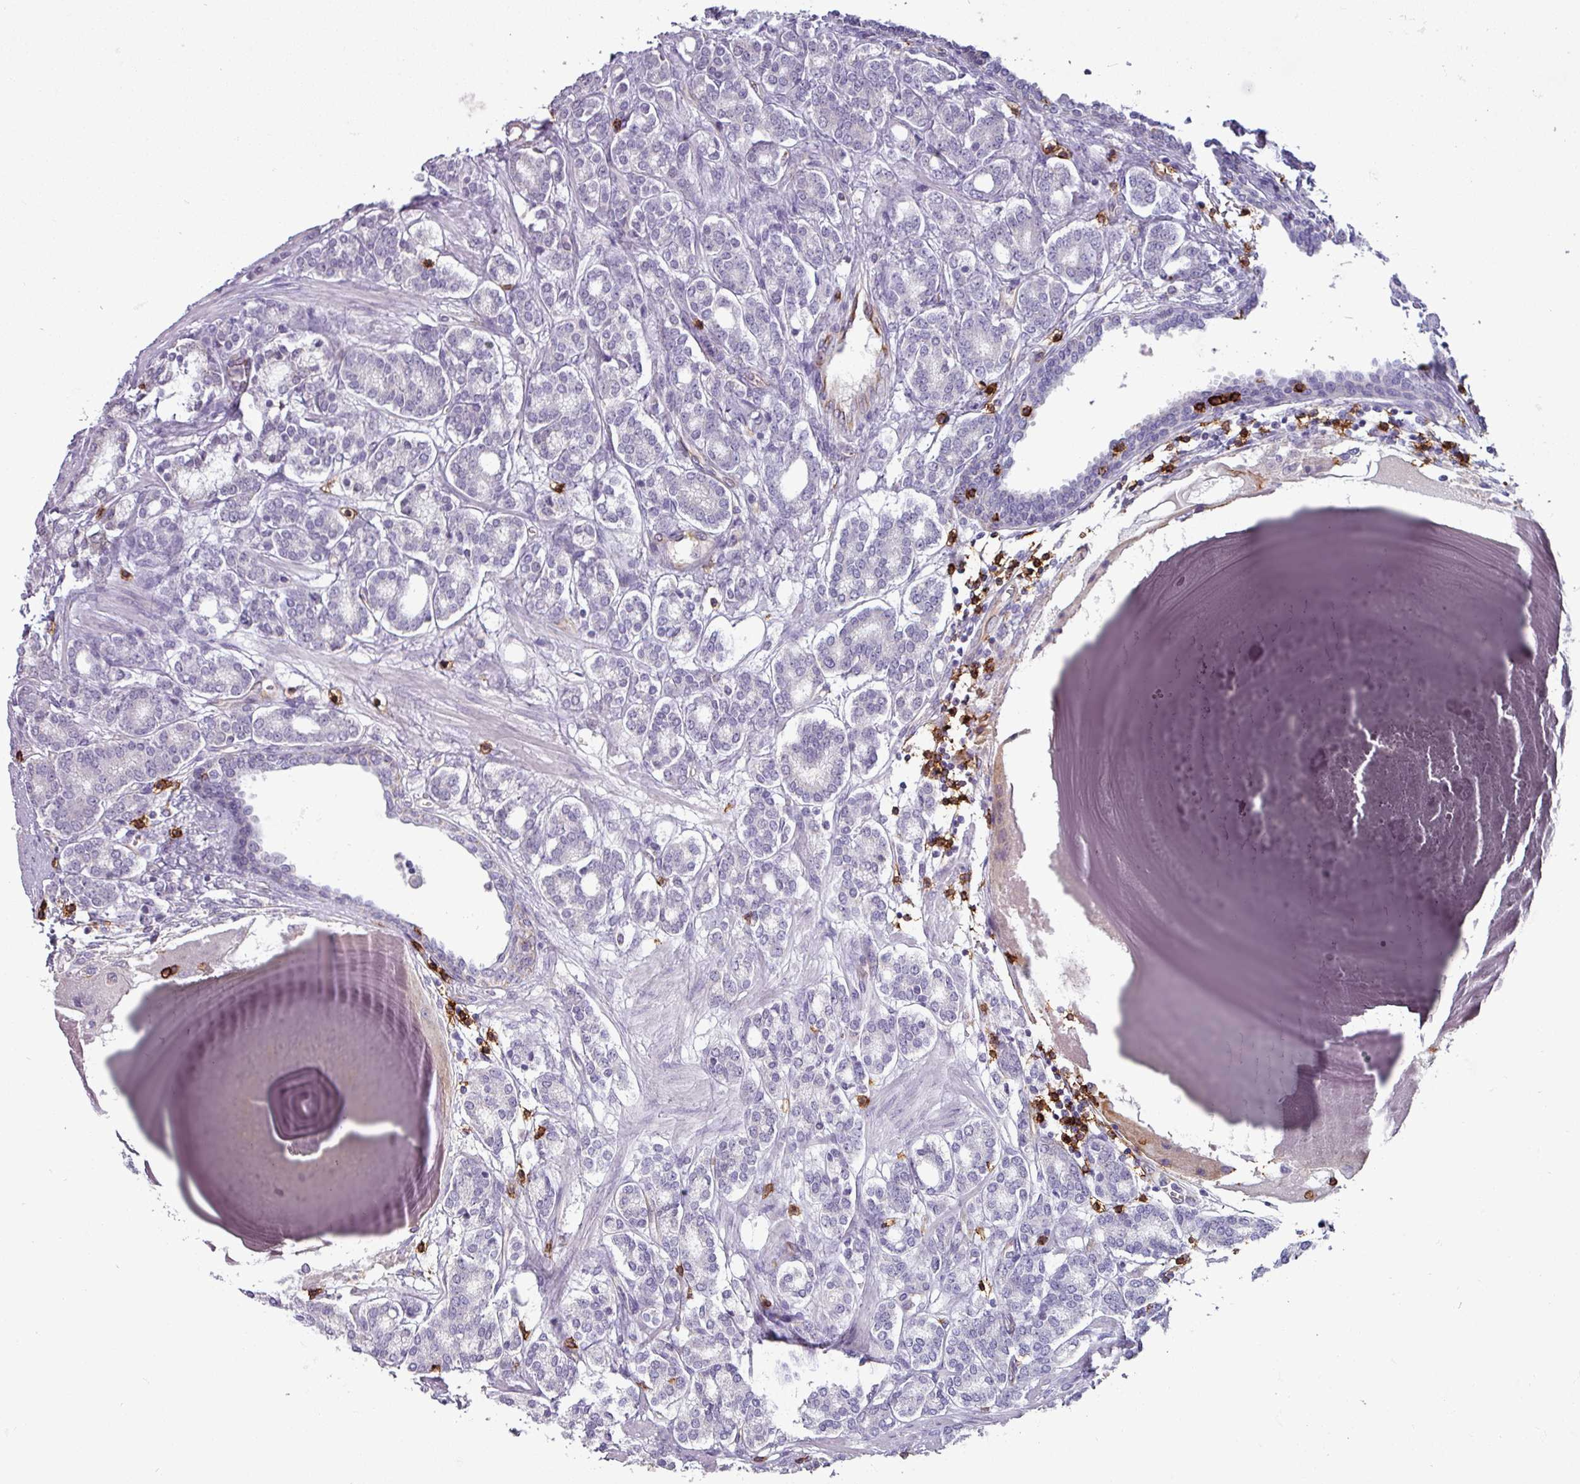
{"staining": {"intensity": "negative", "quantity": "none", "location": "none"}, "tissue": "prostate cancer", "cell_type": "Tumor cells", "image_type": "cancer", "snomed": [{"axis": "morphology", "description": "Adenocarcinoma, High grade"}, {"axis": "topography", "description": "Prostate"}], "caption": "Tumor cells show no significant protein expression in prostate adenocarcinoma (high-grade).", "gene": "CD8A", "patient": {"sex": "male", "age": 62}}